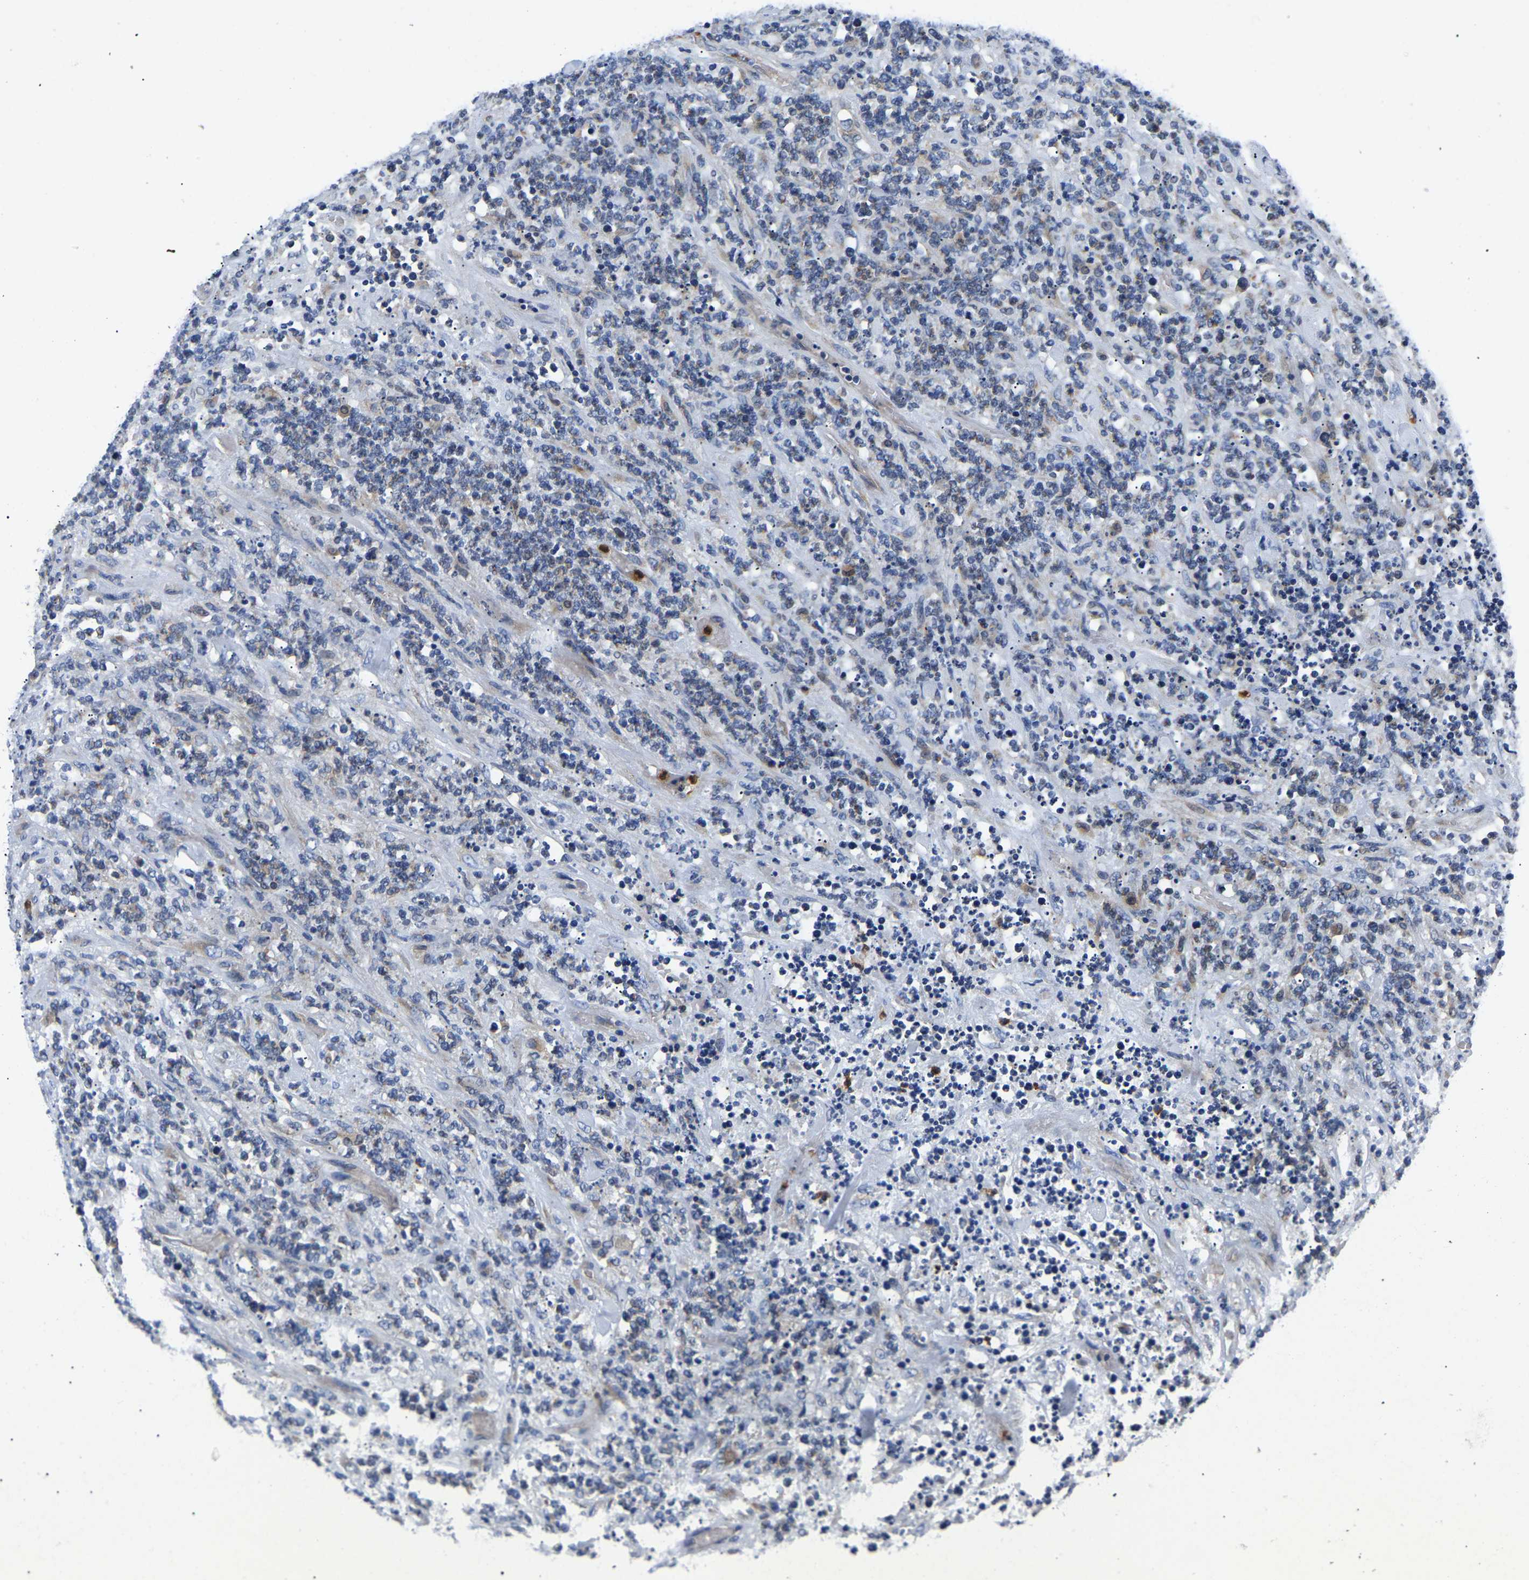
{"staining": {"intensity": "negative", "quantity": "none", "location": "none"}, "tissue": "lymphoma", "cell_type": "Tumor cells", "image_type": "cancer", "snomed": [{"axis": "morphology", "description": "Malignant lymphoma, non-Hodgkin's type, High grade"}, {"axis": "topography", "description": "Soft tissue"}], "caption": "Immunohistochemistry (IHC) micrograph of neoplastic tissue: lymphoma stained with DAB demonstrates no significant protein staining in tumor cells. (DAB (3,3'-diaminobenzidine) immunohistochemistry (IHC) with hematoxylin counter stain).", "gene": "TOR1B", "patient": {"sex": "male", "age": 18}}